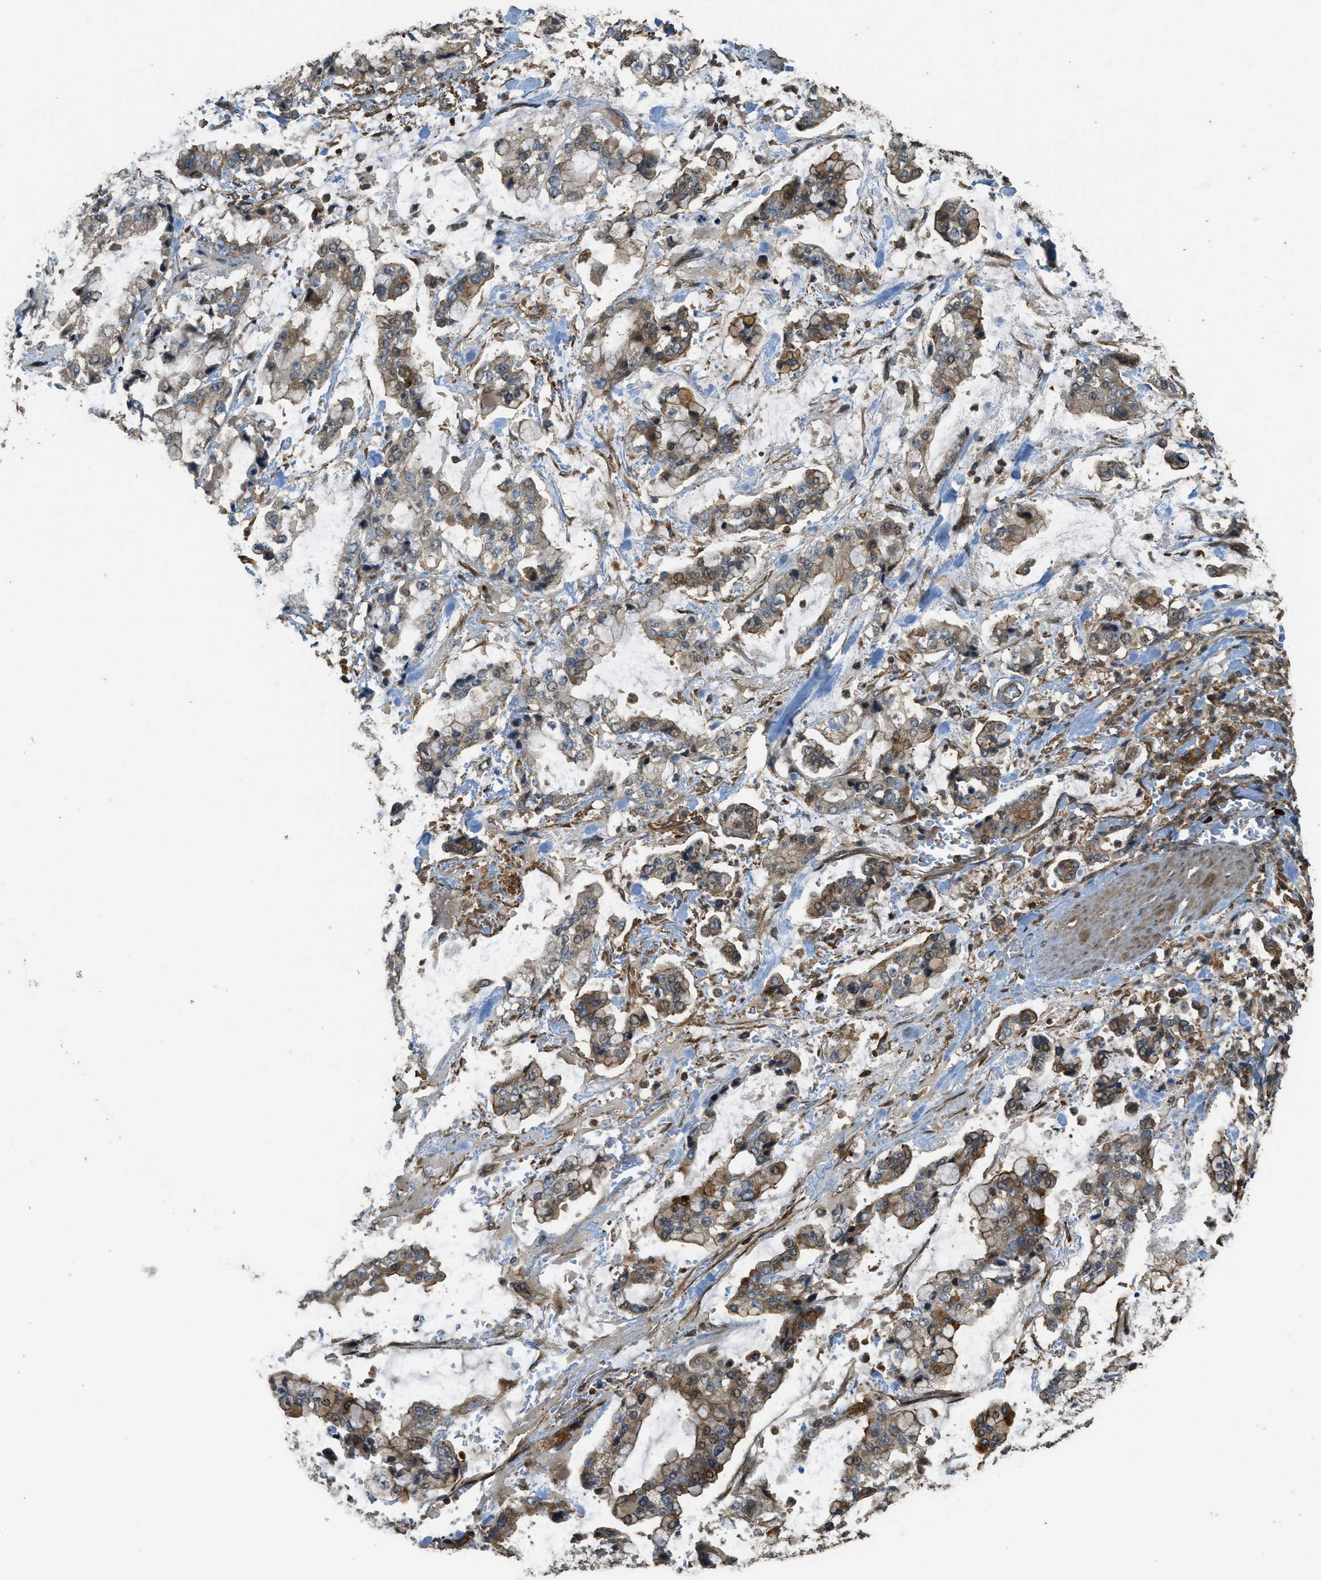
{"staining": {"intensity": "moderate", "quantity": ">75%", "location": "cytoplasmic/membranous"}, "tissue": "stomach cancer", "cell_type": "Tumor cells", "image_type": "cancer", "snomed": [{"axis": "morphology", "description": "Normal tissue, NOS"}, {"axis": "morphology", "description": "Adenocarcinoma, NOS"}, {"axis": "topography", "description": "Stomach, upper"}, {"axis": "topography", "description": "Stomach"}], "caption": "This is a micrograph of immunohistochemistry (IHC) staining of stomach adenocarcinoma, which shows moderate expression in the cytoplasmic/membranous of tumor cells.", "gene": "PPP6R3", "patient": {"sex": "male", "age": 76}}